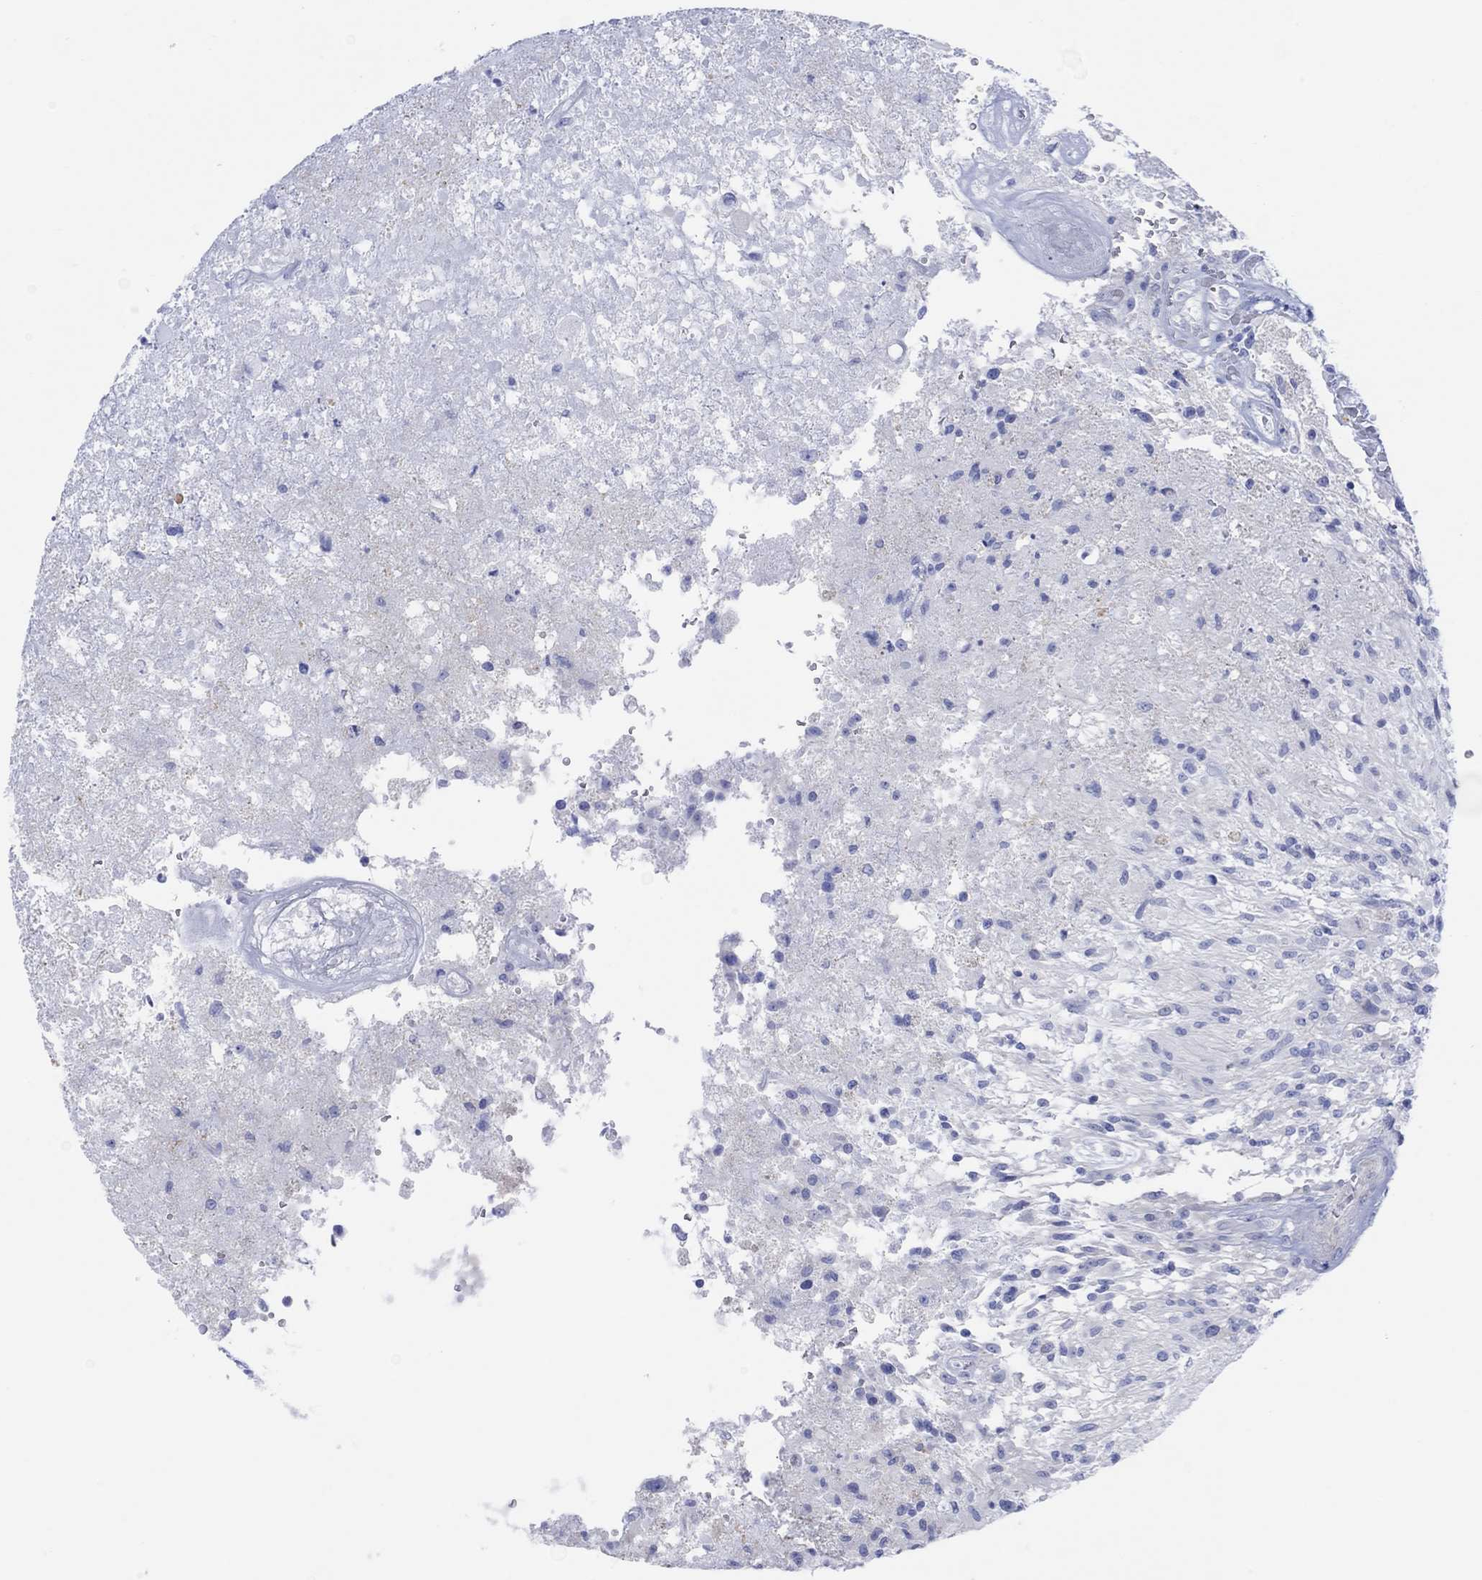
{"staining": {"intensity": "negative", "quantity": "none", "location": "none"}, "tissue": "glioma", "cell_type": "Tumor cells", "image_type": "cancer", "snomed": [{"axis": "morphology", "description": "Glioma, malignant, High grade"}, {"axis": "topography", "description": "Brain"}], "caption": "The image reveals no staining of tumor cells in malignant glioma (high-grade). (DAB (3,3'-diaminobenzidine) immunohistochemistry with hematoxylin counter stain).", "gene": "TLDC2", "patient": {"sex": "male", "age": 56}}